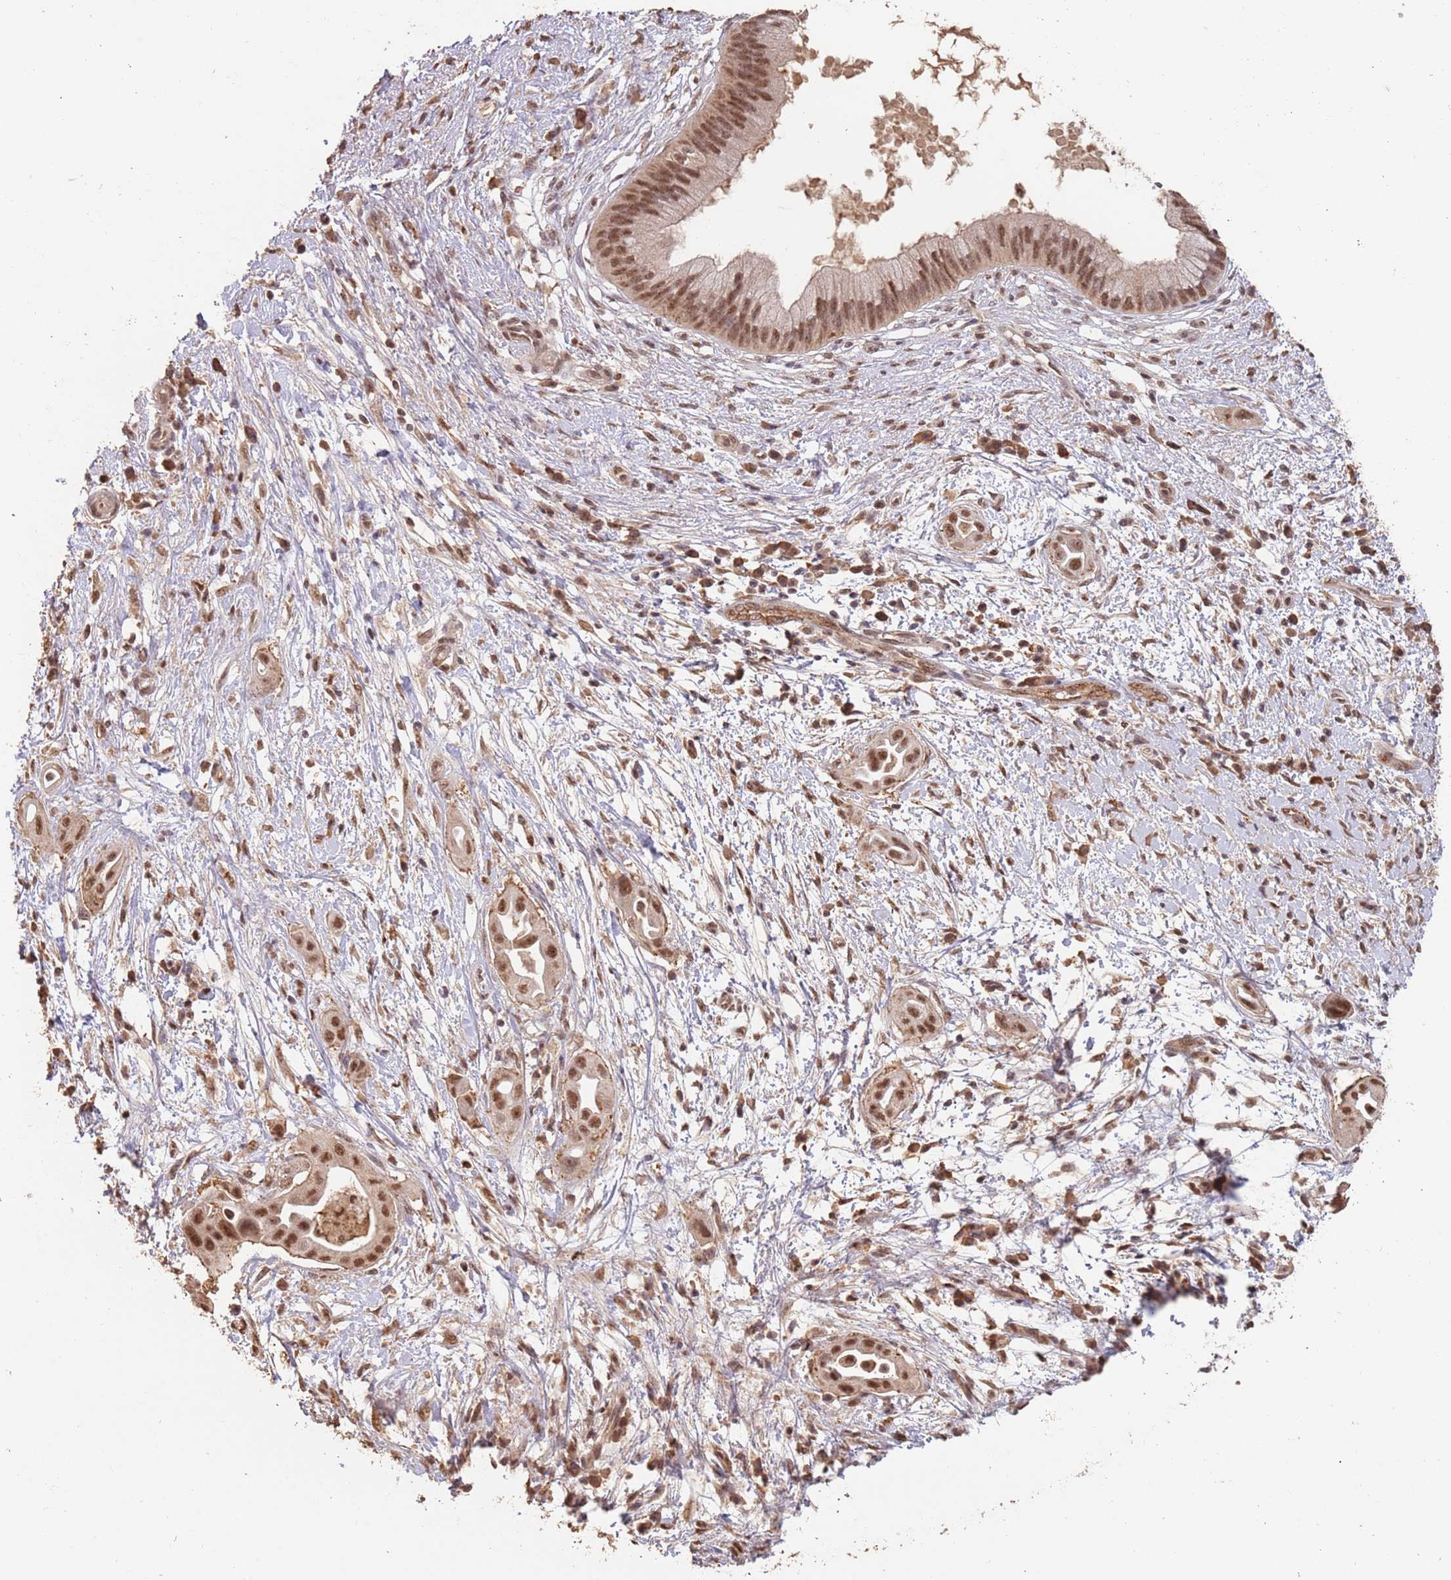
{"staining": {"intensity": "moderate", "quantity": ">75%", "location": "cytoplasmic/membranous,nuclear"}, "tissue": "pancreatic cancer", "cell_type": "Tumor cells", "image_type": "cancer", "snomed": [{"axis": "morphology", "description": "Adenocarcinoma, NOS"}, {"axis": "topography", "description": "Pancreas"}], "caption": "A medium amount of moderate cytoplasmic/membranous and nuclear positivity is identified in about >75% of tumor cells in pancreatic adenocarcinoma tissue. The staining was performed using DAB (3,3'-diaminobenzidine), with brown indicating positive protein expression. Nuclei are stained blue with hematoxylin.", "gene": "RFXANK", "patient": {"sex": "male", "age": 68}}